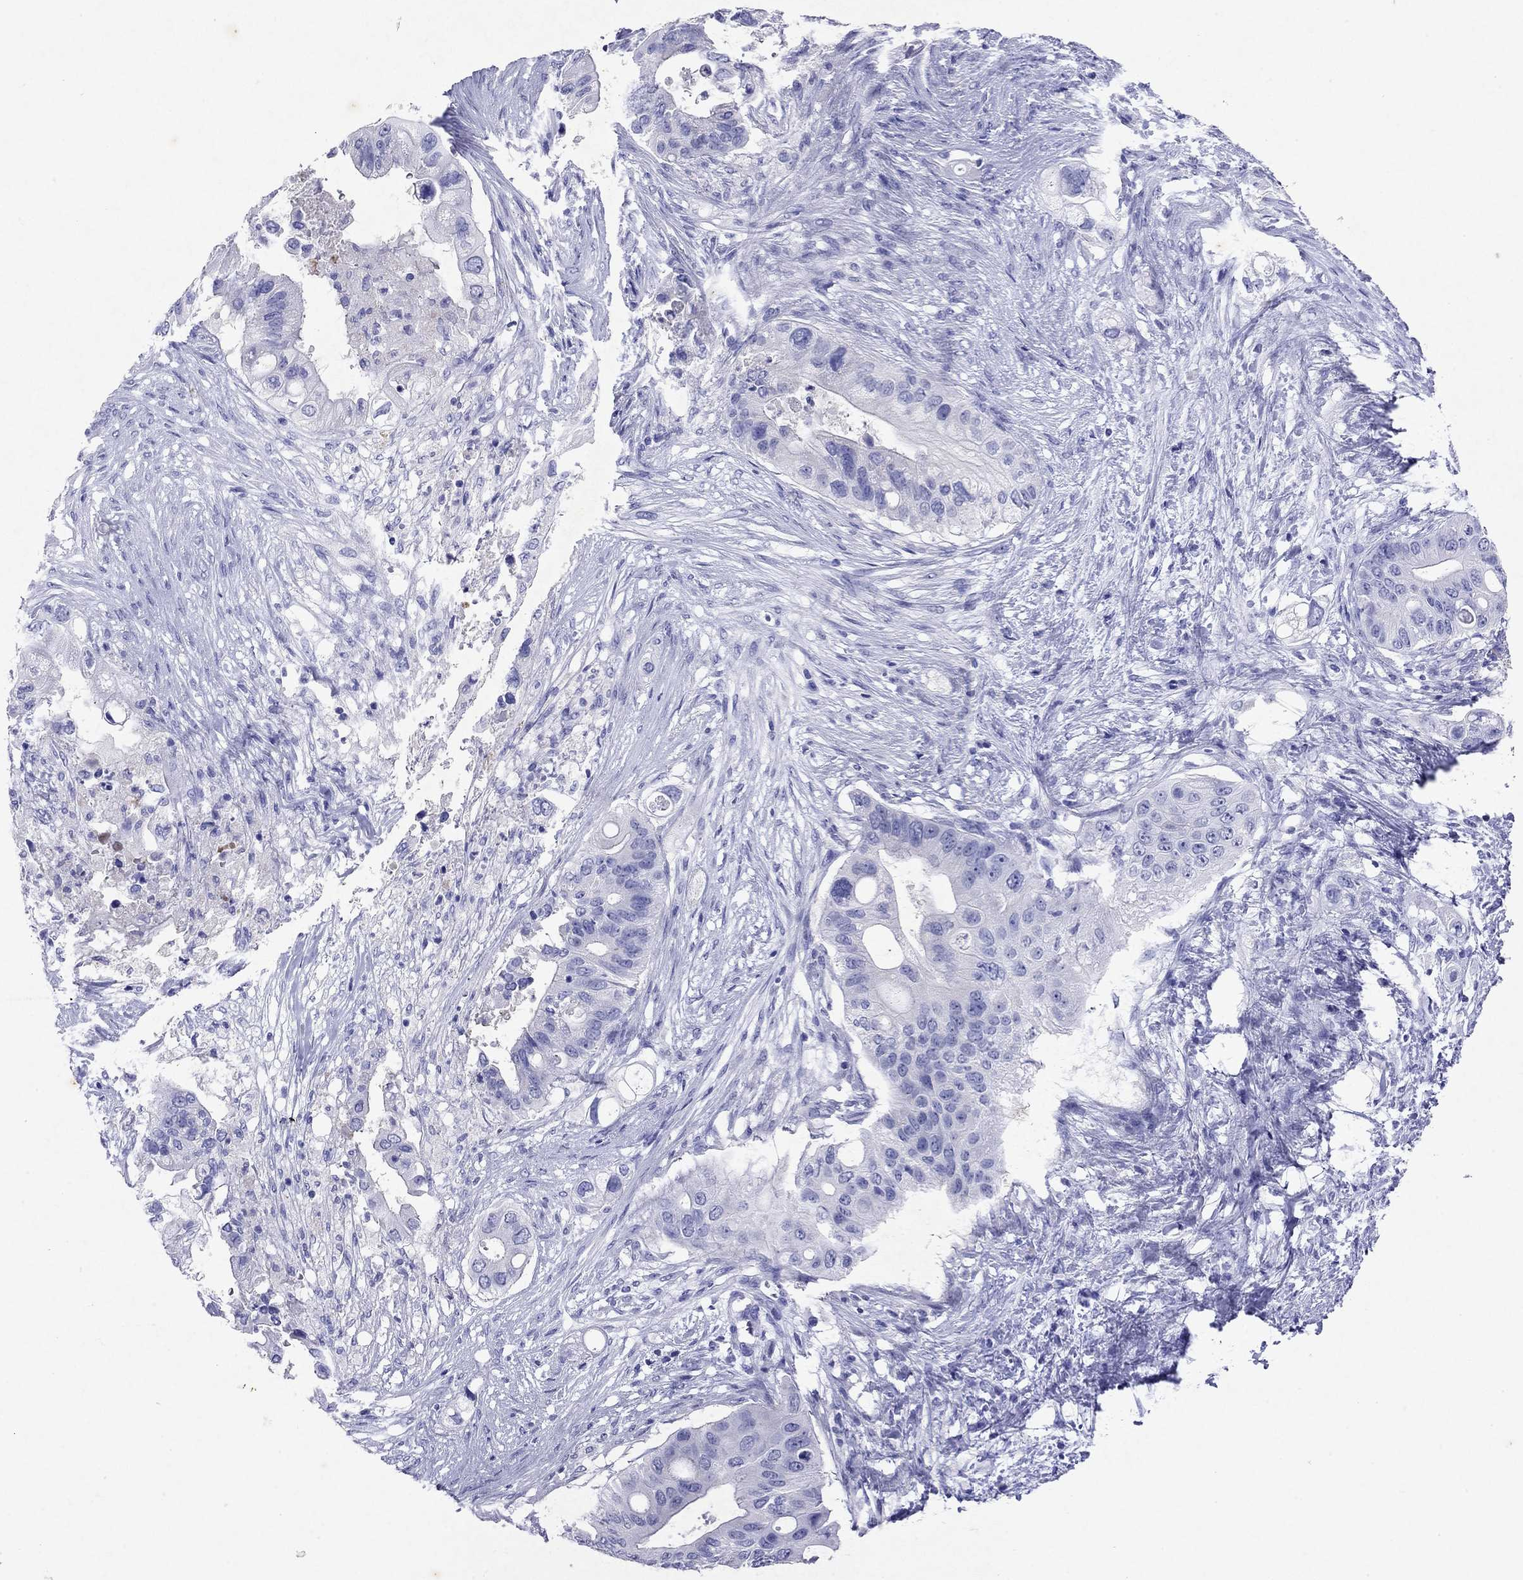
{"staining": {"intensity": "negative", "quantity": "none", "location": "none"}, "tissue": "pancreatic cancer", "cell_type": "Tumor cells", "image_type": "cancer", "snomed": [{"axis": "morphology", "description": "Adenocarcinoma, NOS"}, {"axis": "topography", "description": "Pancreas"}], "caption": "This is an IHC micrograph of pancreatic cancer (adenocarcinoma). There is no staining in tumor cells.", "gene": "ARMC12", "patient": {"sex": "female", "age": 72}}